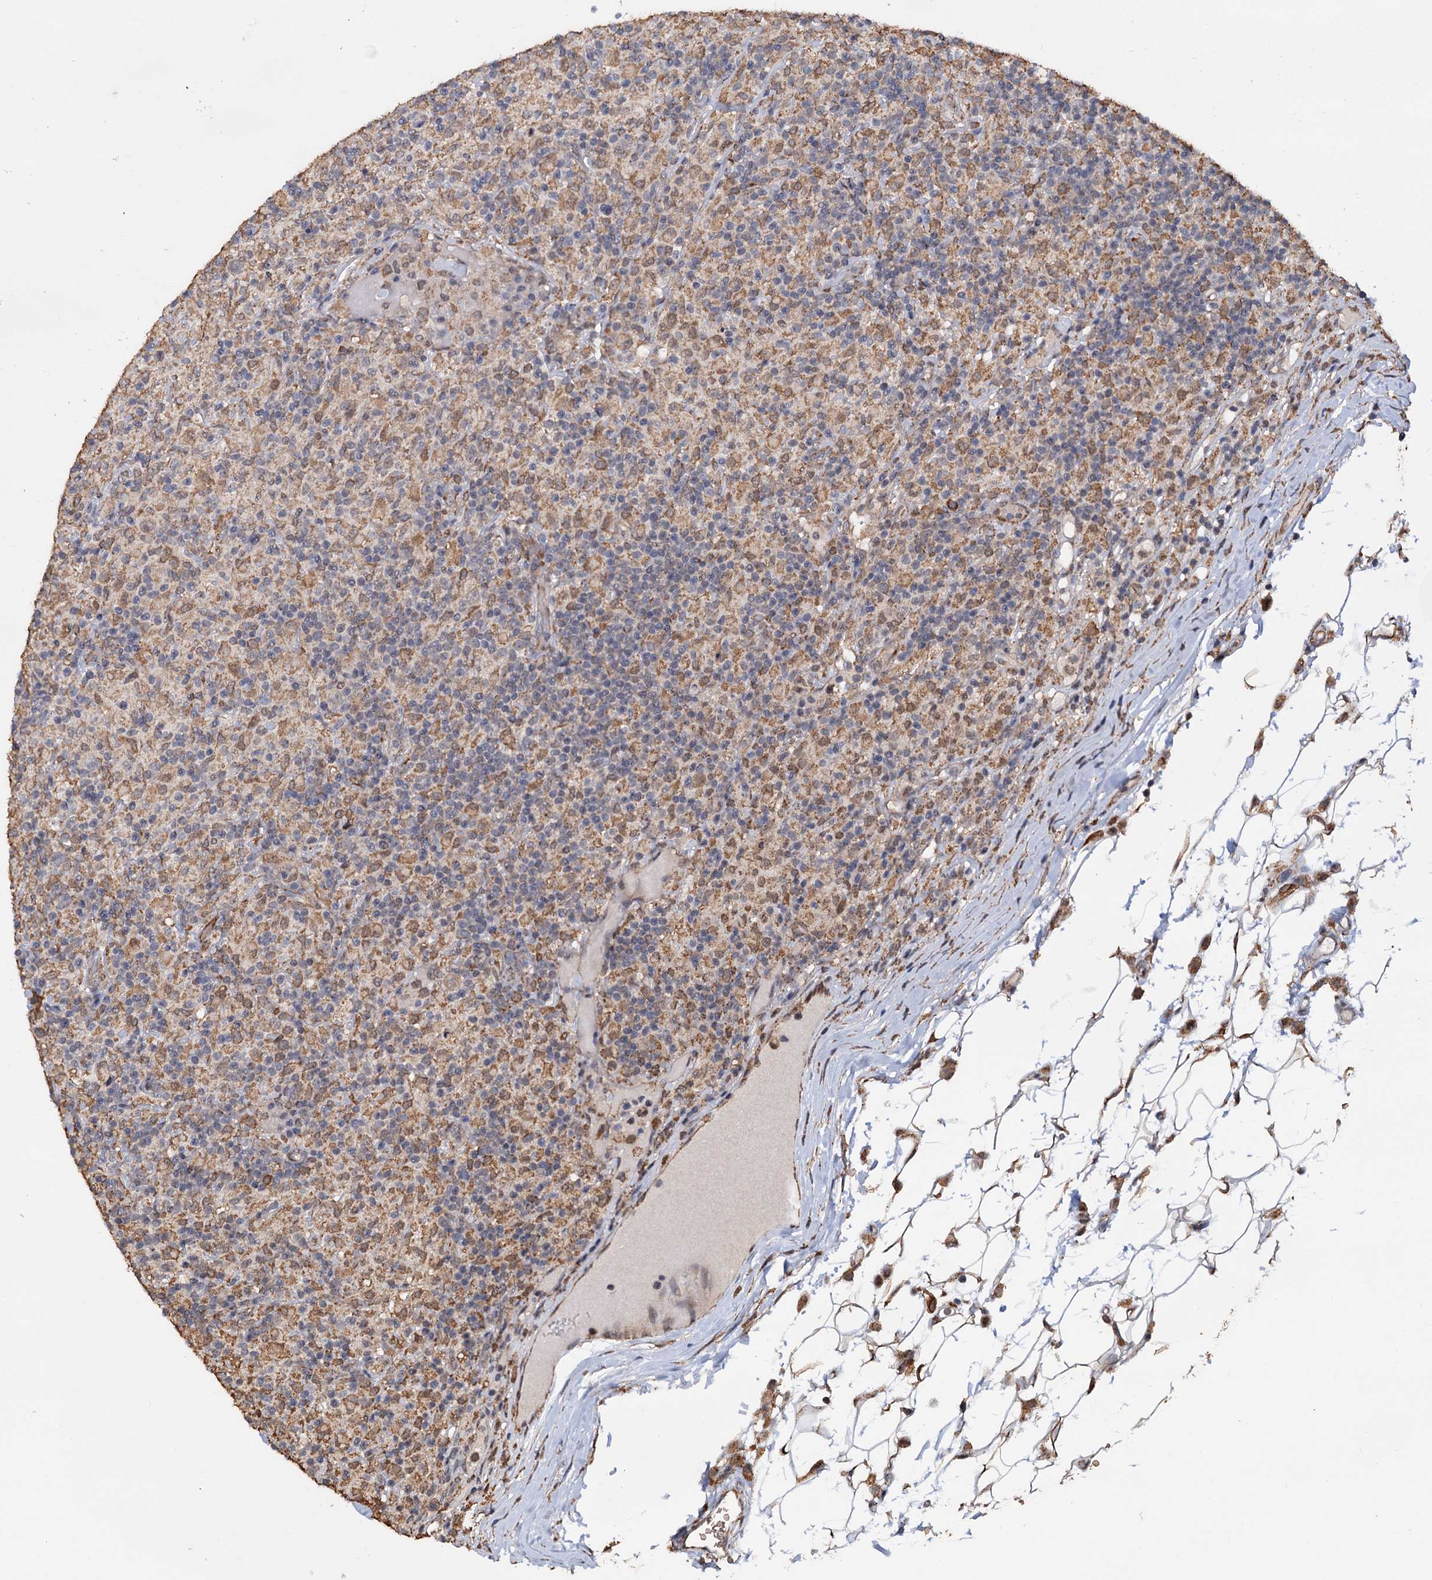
{"staining": {"intensity": "negative", "quantity": "none", "location": "none"}, "tissue": "lymphoma", "cell_type": "Tumor cells", "image_type": "cancer", "snomed": [{"axis": "morphology", "description": "Hodgkin's disease, NOS"}, {"axis": "topography", "description": "Lymph node"}], "caption": "DAB (3,3'-diaminobenzidine) immunohistochemical staining of human Hodgkin's disease reveals no significant positivity in tumor cells.", "gene": "TBC1D12", "patient": {"sex": "male", "age": 70}}